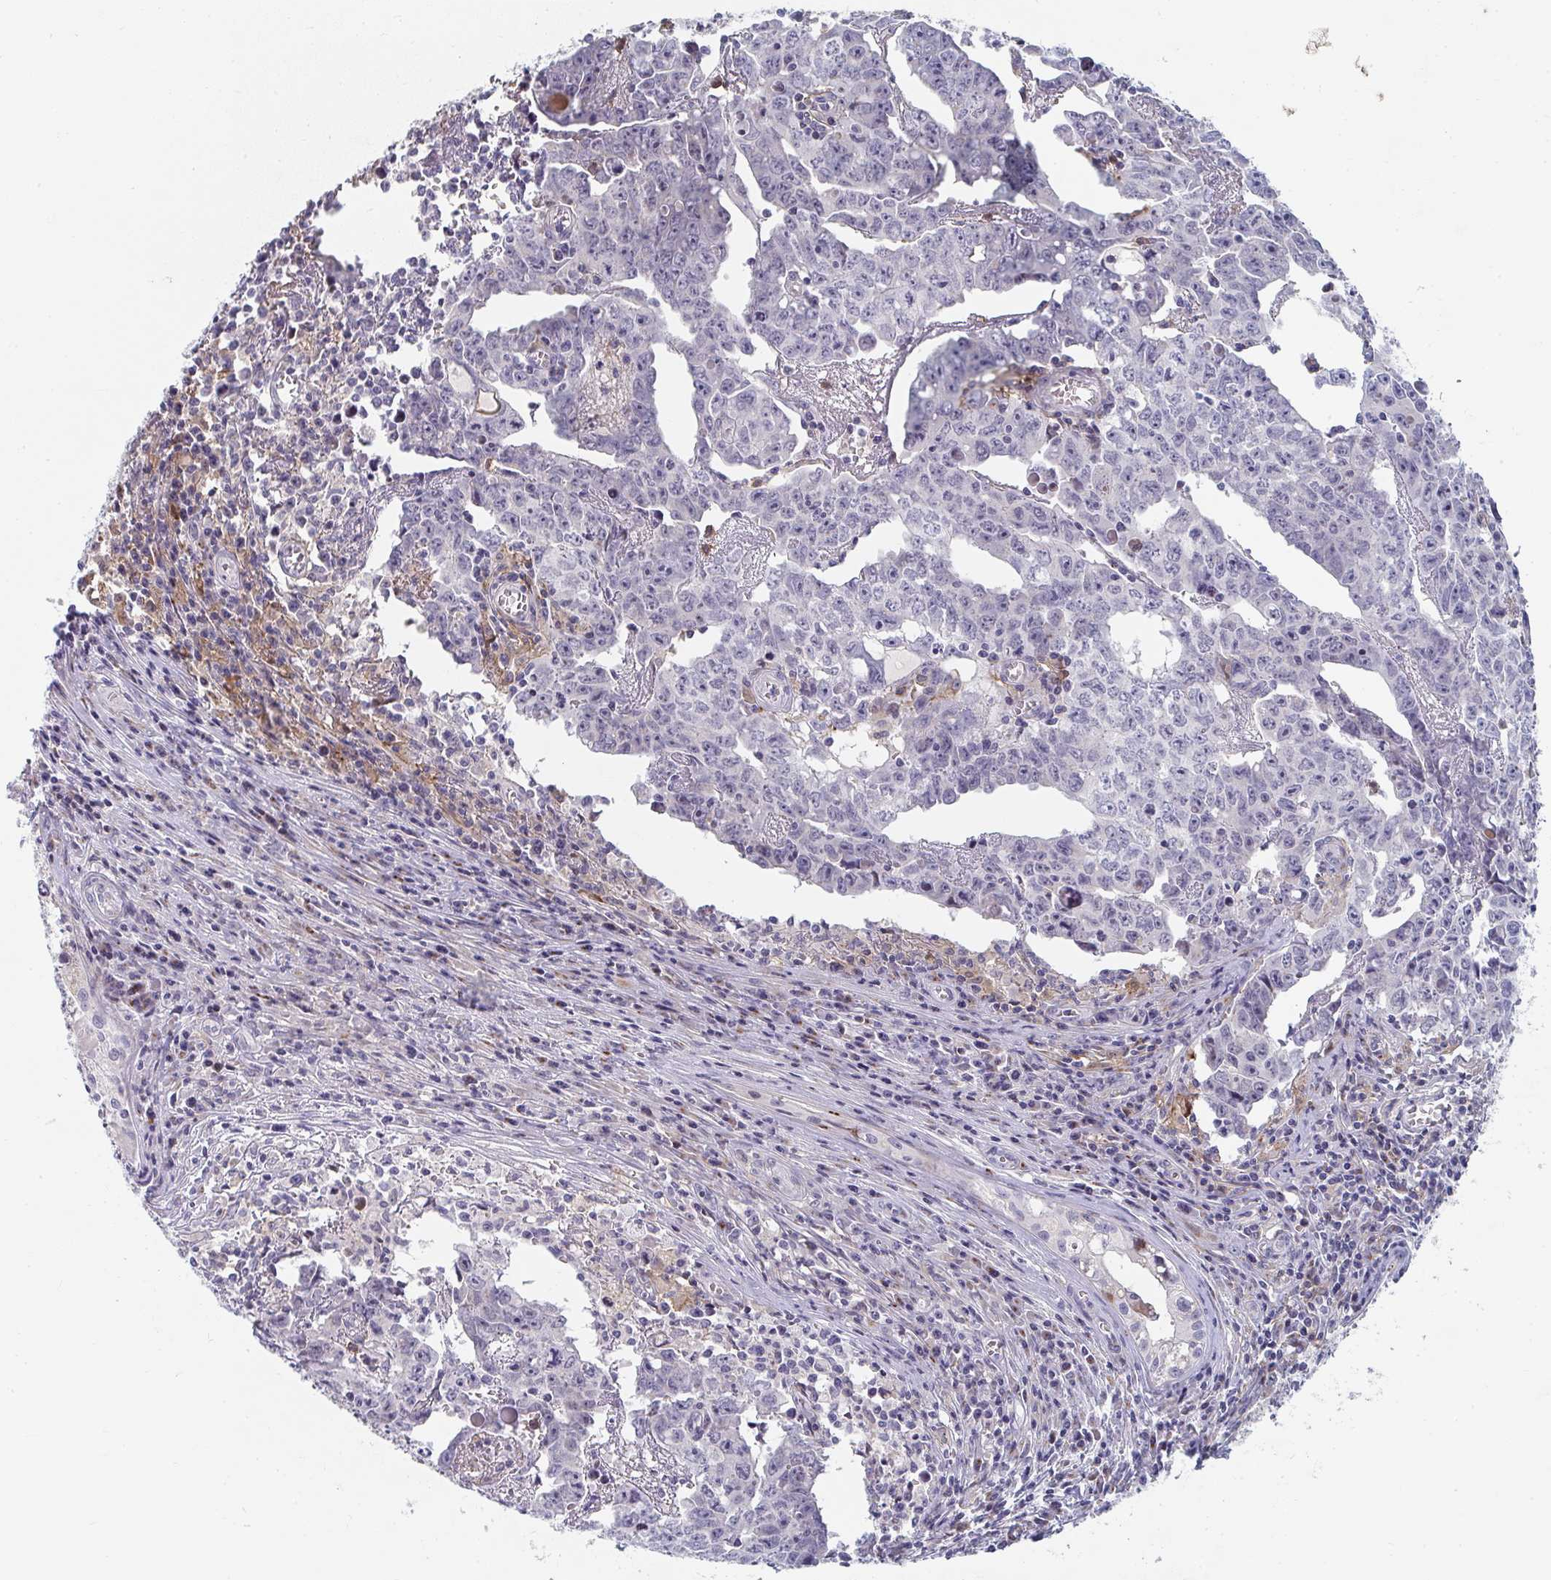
{"staining": {"intensity": "negative", "quantity": "none", "location": "none"}, "tissue": "testis cancer", "cell_type": "Tumor cells", "image_type": "cancer", "snomed": [{"axis": "morphology", "description": "Carcinoma, Embryonal, NOS"}, {"axis": "topography", "description": "Testis"}], "caption": "High magnification brightfield microscopy of testis embryonal carcinoma stained with DAB (brown) and counterstained with hematoxylin (blue): tumor cells show no significant expression. (DAB (3,3'-diaminobenzidine) immunohistochemistry, high magnification).", "gene": "PSMG1", "patient": {"sex": "male", "age": 22}}